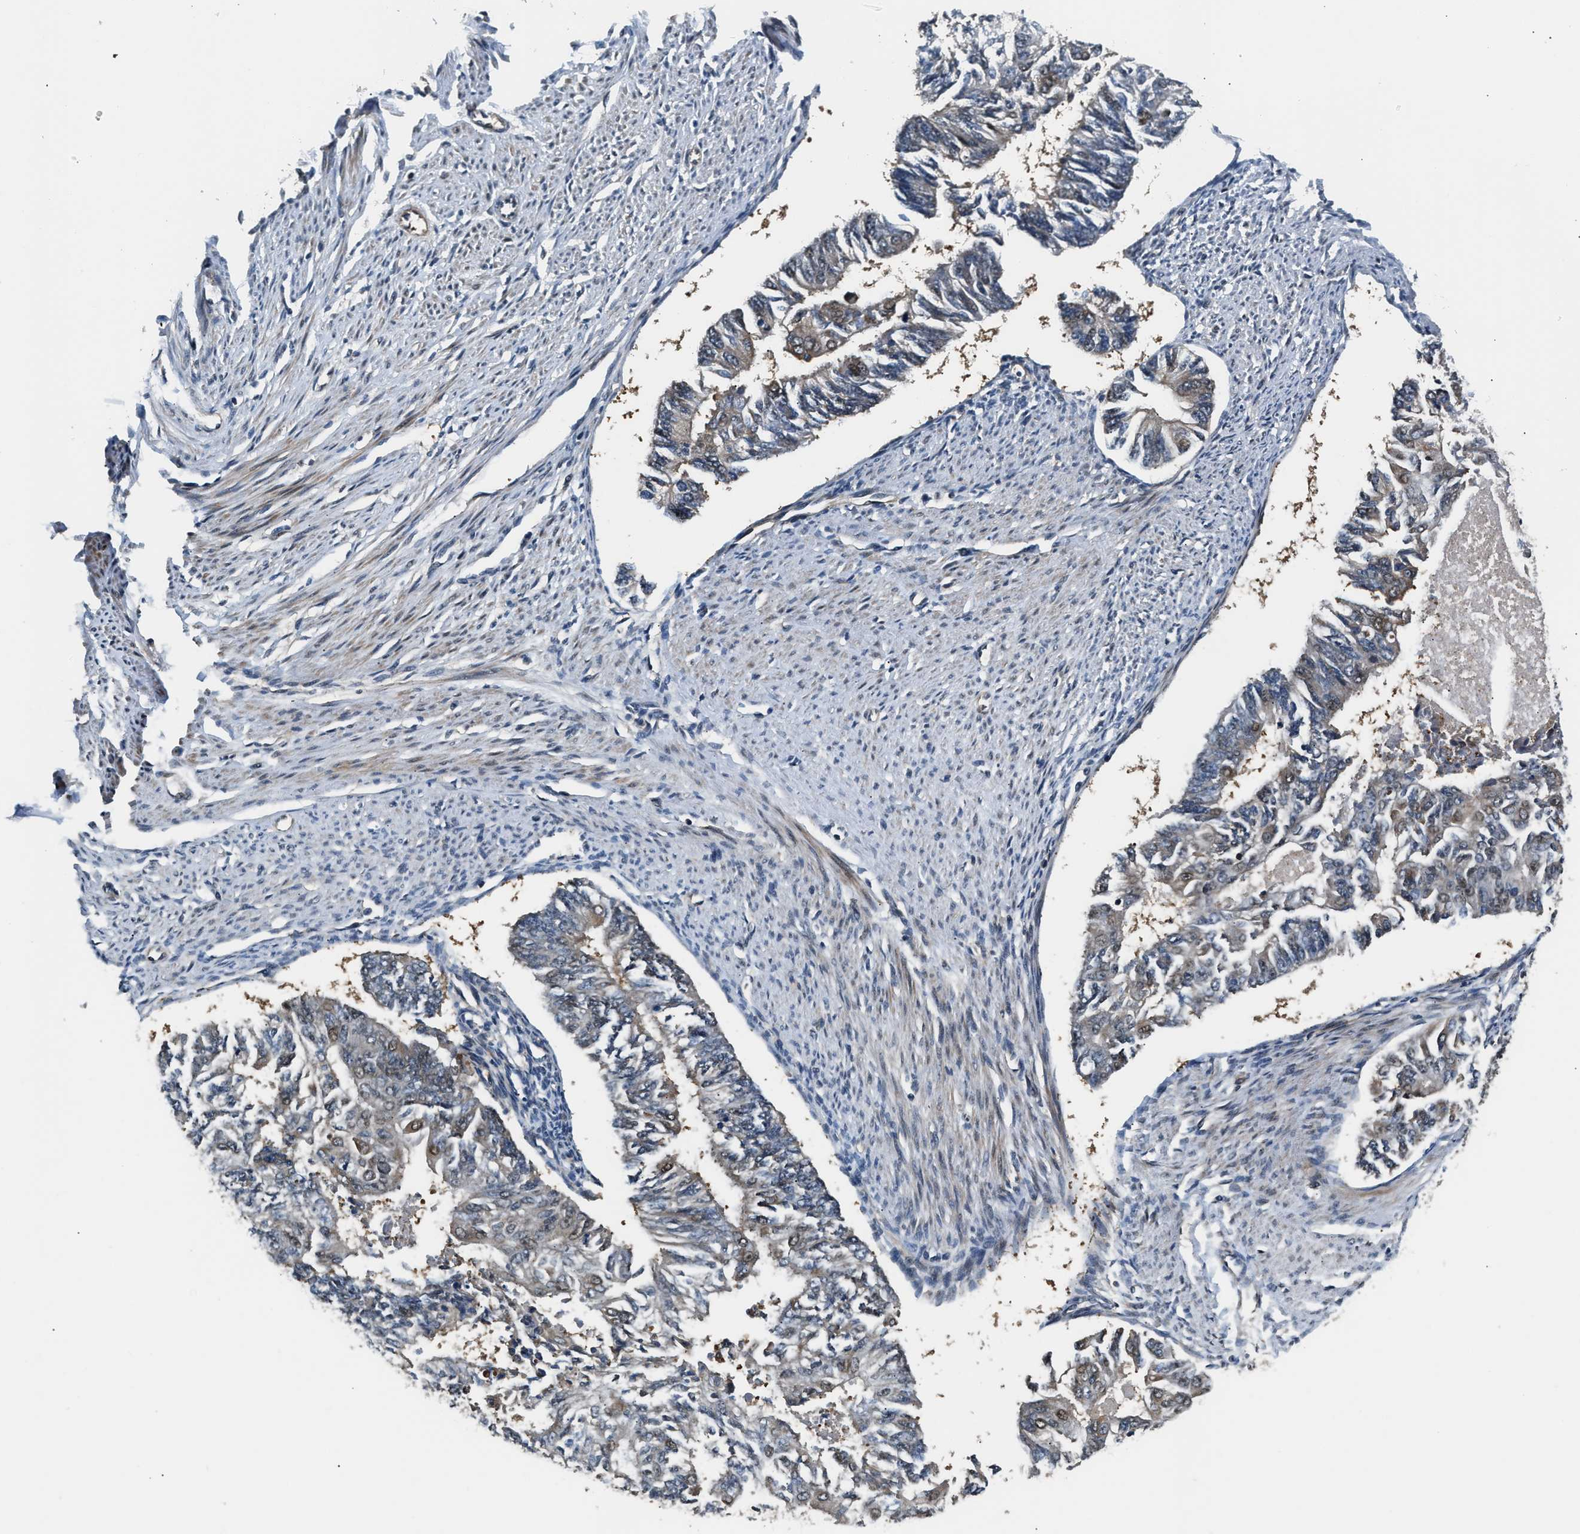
{"staining": {"intensity": "weak", "quantity": "<25%", "location": "cytoplasmic/membranous"}, "tissue": "endometrial cancer", "cell_type": "Tumor cells", "image_type": "cancer", "snomed": [{"axis": "morphology", "description": "Adenocarcinoma, NOS"}, {"axis": "topography", "description": "Endometrium"}], "caption": "Immunohistochemistry of endometrial adenocarcinoma displays no positivity in tumor cells.", "gene": "TUT7", "patient": {"sex": "female", "age": 32}}